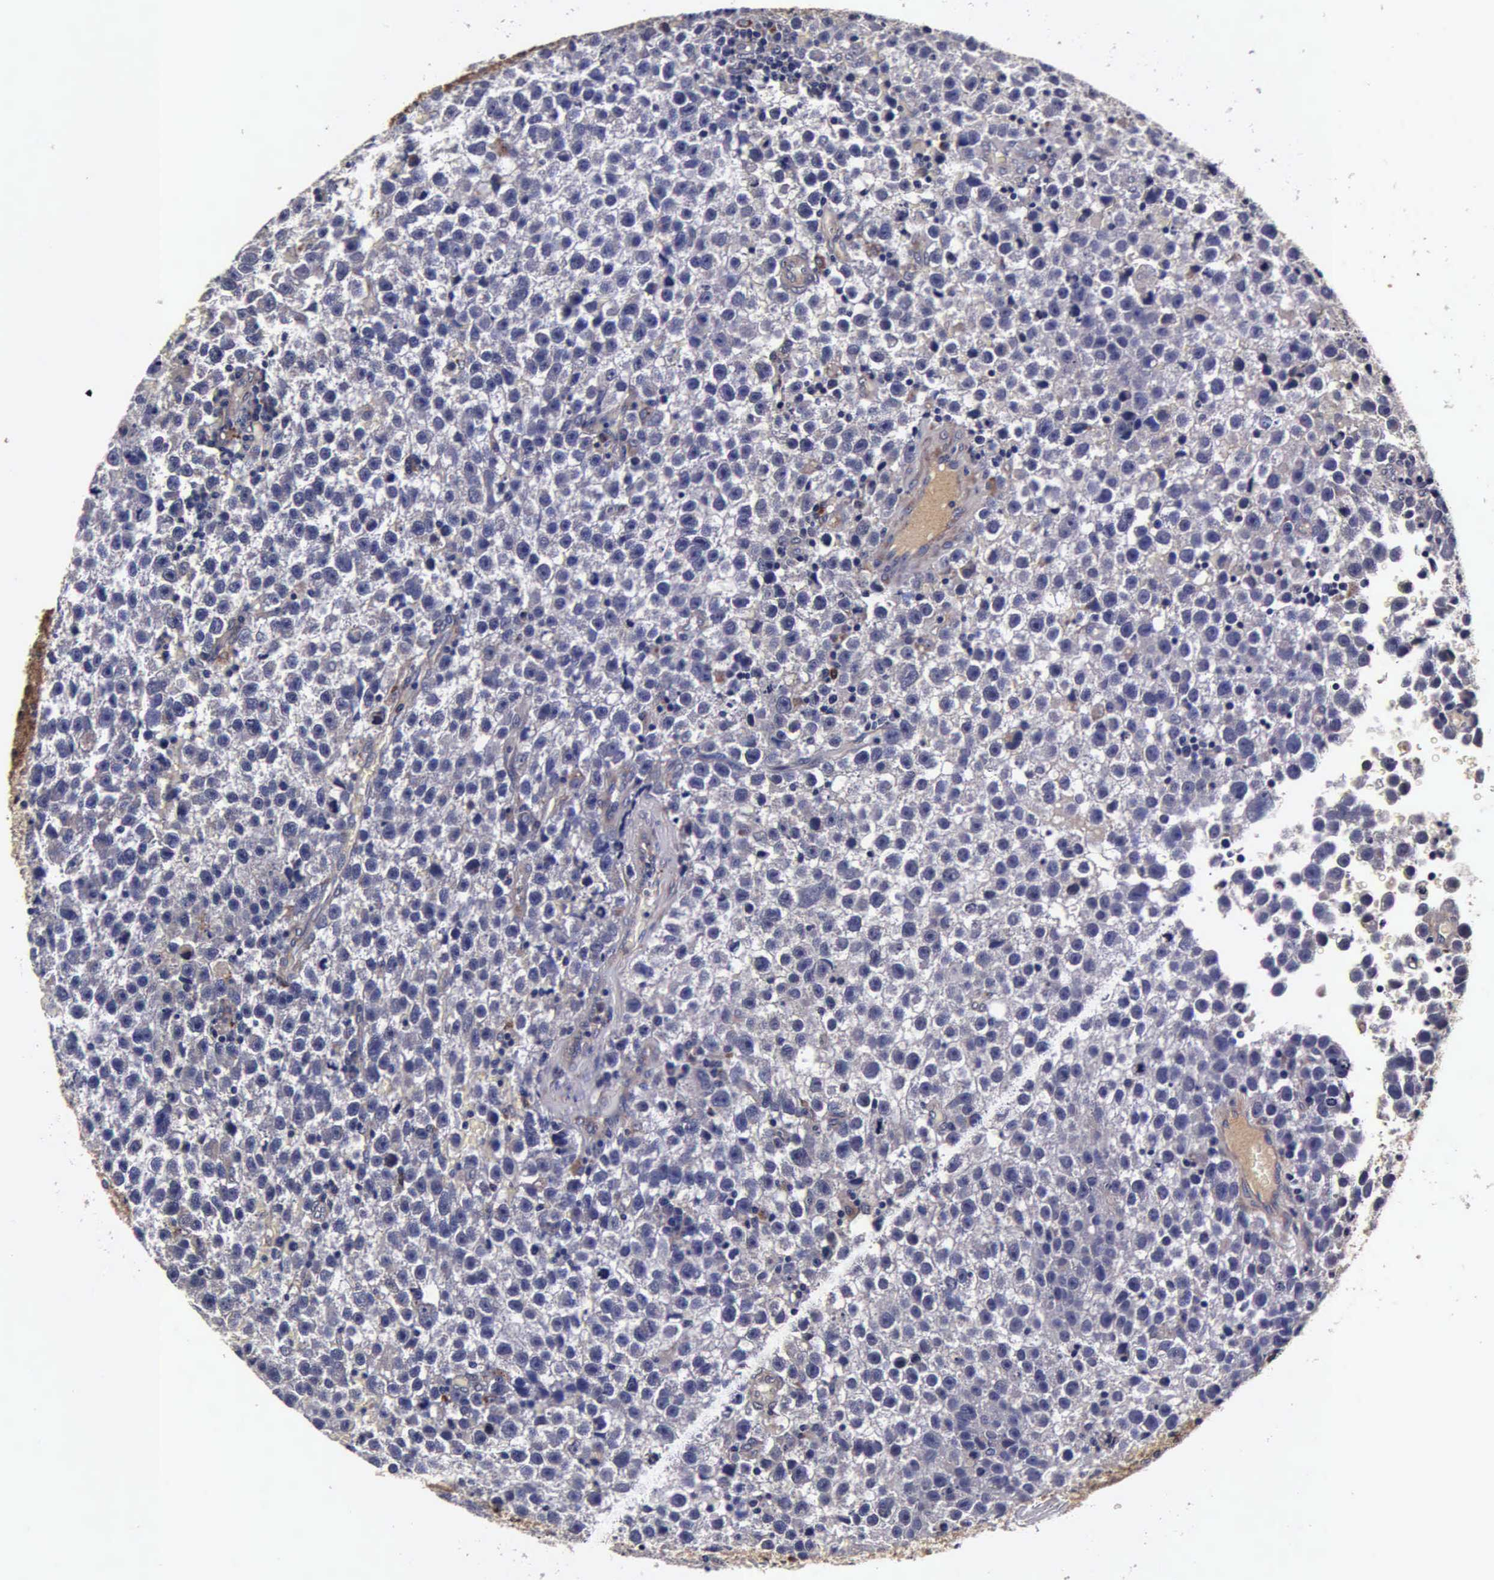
{"staining": {"intensity": "negative", "quantity": "none", "location": "none"}, "tissue": "testis cancer", "cell_type": "Tumor cells", "image_type": "cancer", "snomed": [{"axis": "morphology", "description": "Seminoma, NOS"}, {"axis": "topography", "description": "Testis"}], "caption": "This photomicrograph is of testis cancer stained with immunohistochemistry (IHC) to label a protein in brown with the nuclei are counter-stained blue. There is no expression in tumor cells.", "gene": "CST3", "patient": {"sex": "male", "age": 33}}